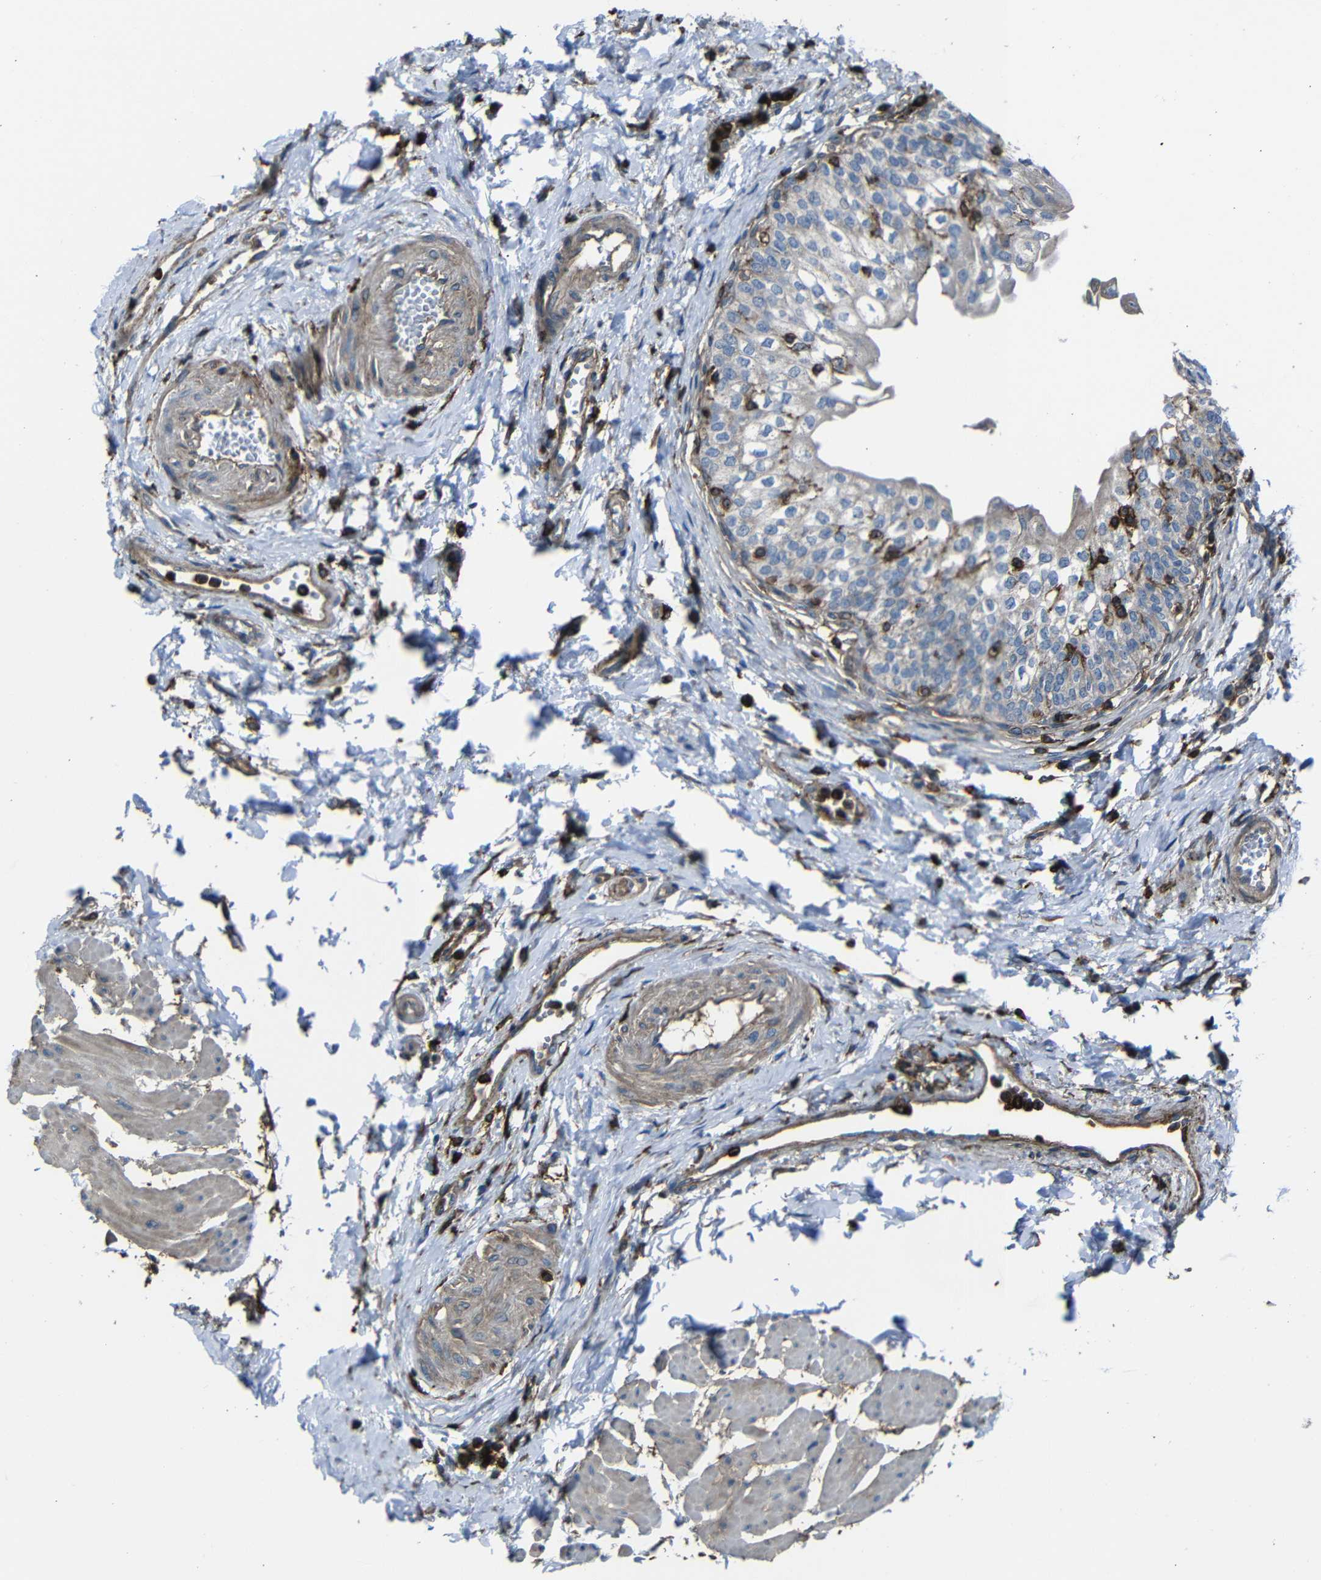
{"staining": {"intensity": "weak", "quantity": "<25%", "location": "cytoplasmic/membranous"}, "tissue": "urinary bladder", "cell_type": "Urothelial cells", "image_type": "normal", "snomed": [{"axis": "morphology", "description": "Normal tissue, NOS"}, {"axis": "topography", "description": "Urinary bladder"}], "caption": "This is an IHC photomicrograph of normal human urinary bladder. There is no expression in urothelial cells.", "gene": "ADGRE5", "patient": {"sex": "male", "age": 55}}